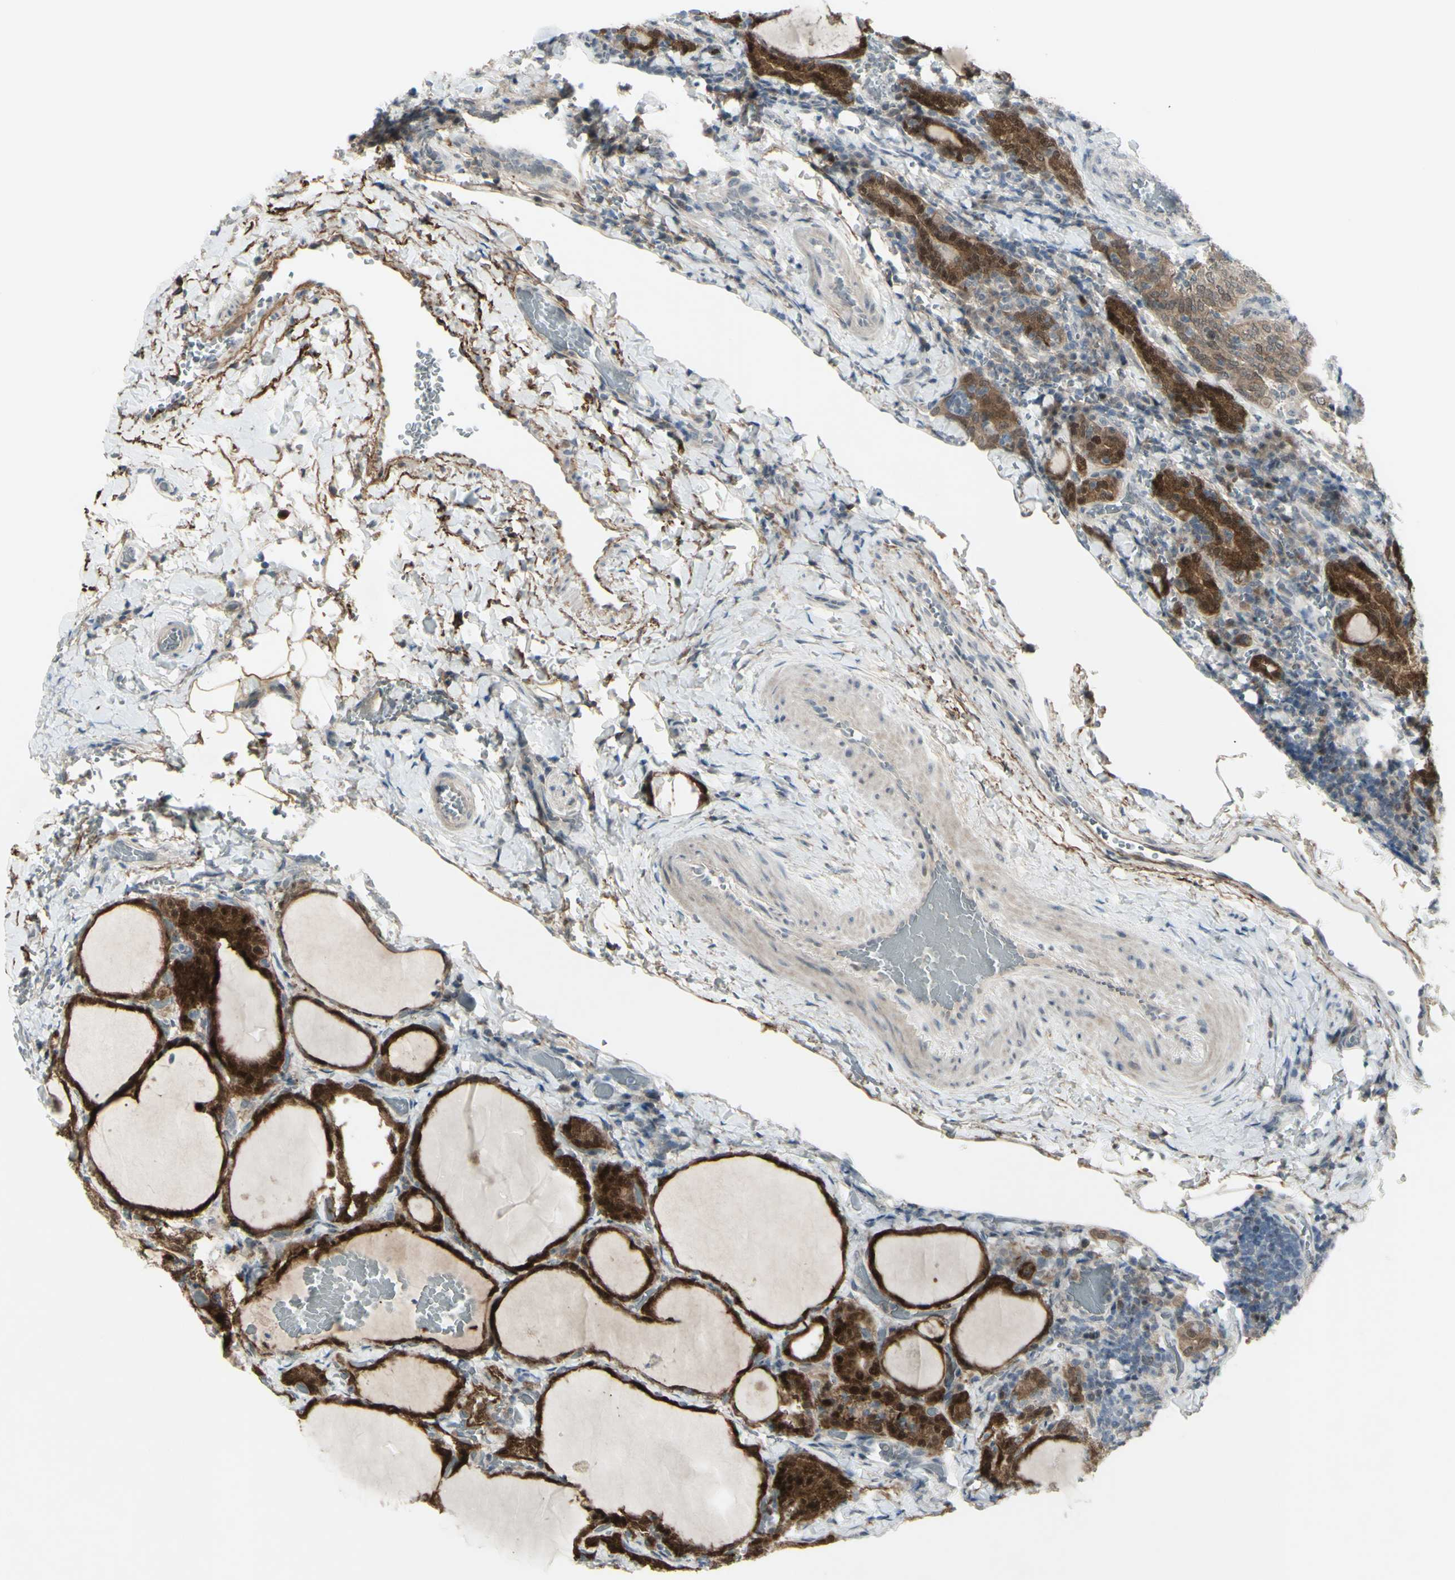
{"staining": {"intensity": "moderate", "quantity": ">75%", "location": "cytoplasmic/membranous"}, "tissue": "thyroid cancer", "cell_type": "Tumor cells", "image_type": "cancer", "snomed": [{"axis": "morphology", "description": "Normal tissue, NOS"}, {"axis": "morphology", "description": "Papillary adenocarcinoma, NOS"}, {"axis": "topography", "description": "Thyroid gland"}], "caption": "There is medium levels of moderate cytoplasmic/membranous staining in tumor cells of thyroid papillary adenocarcinoma, as demonstrated by immunohistochemical staining (brown color).", "gene": "ETNK1", "patient": {"sex": "female", "age": 30}}